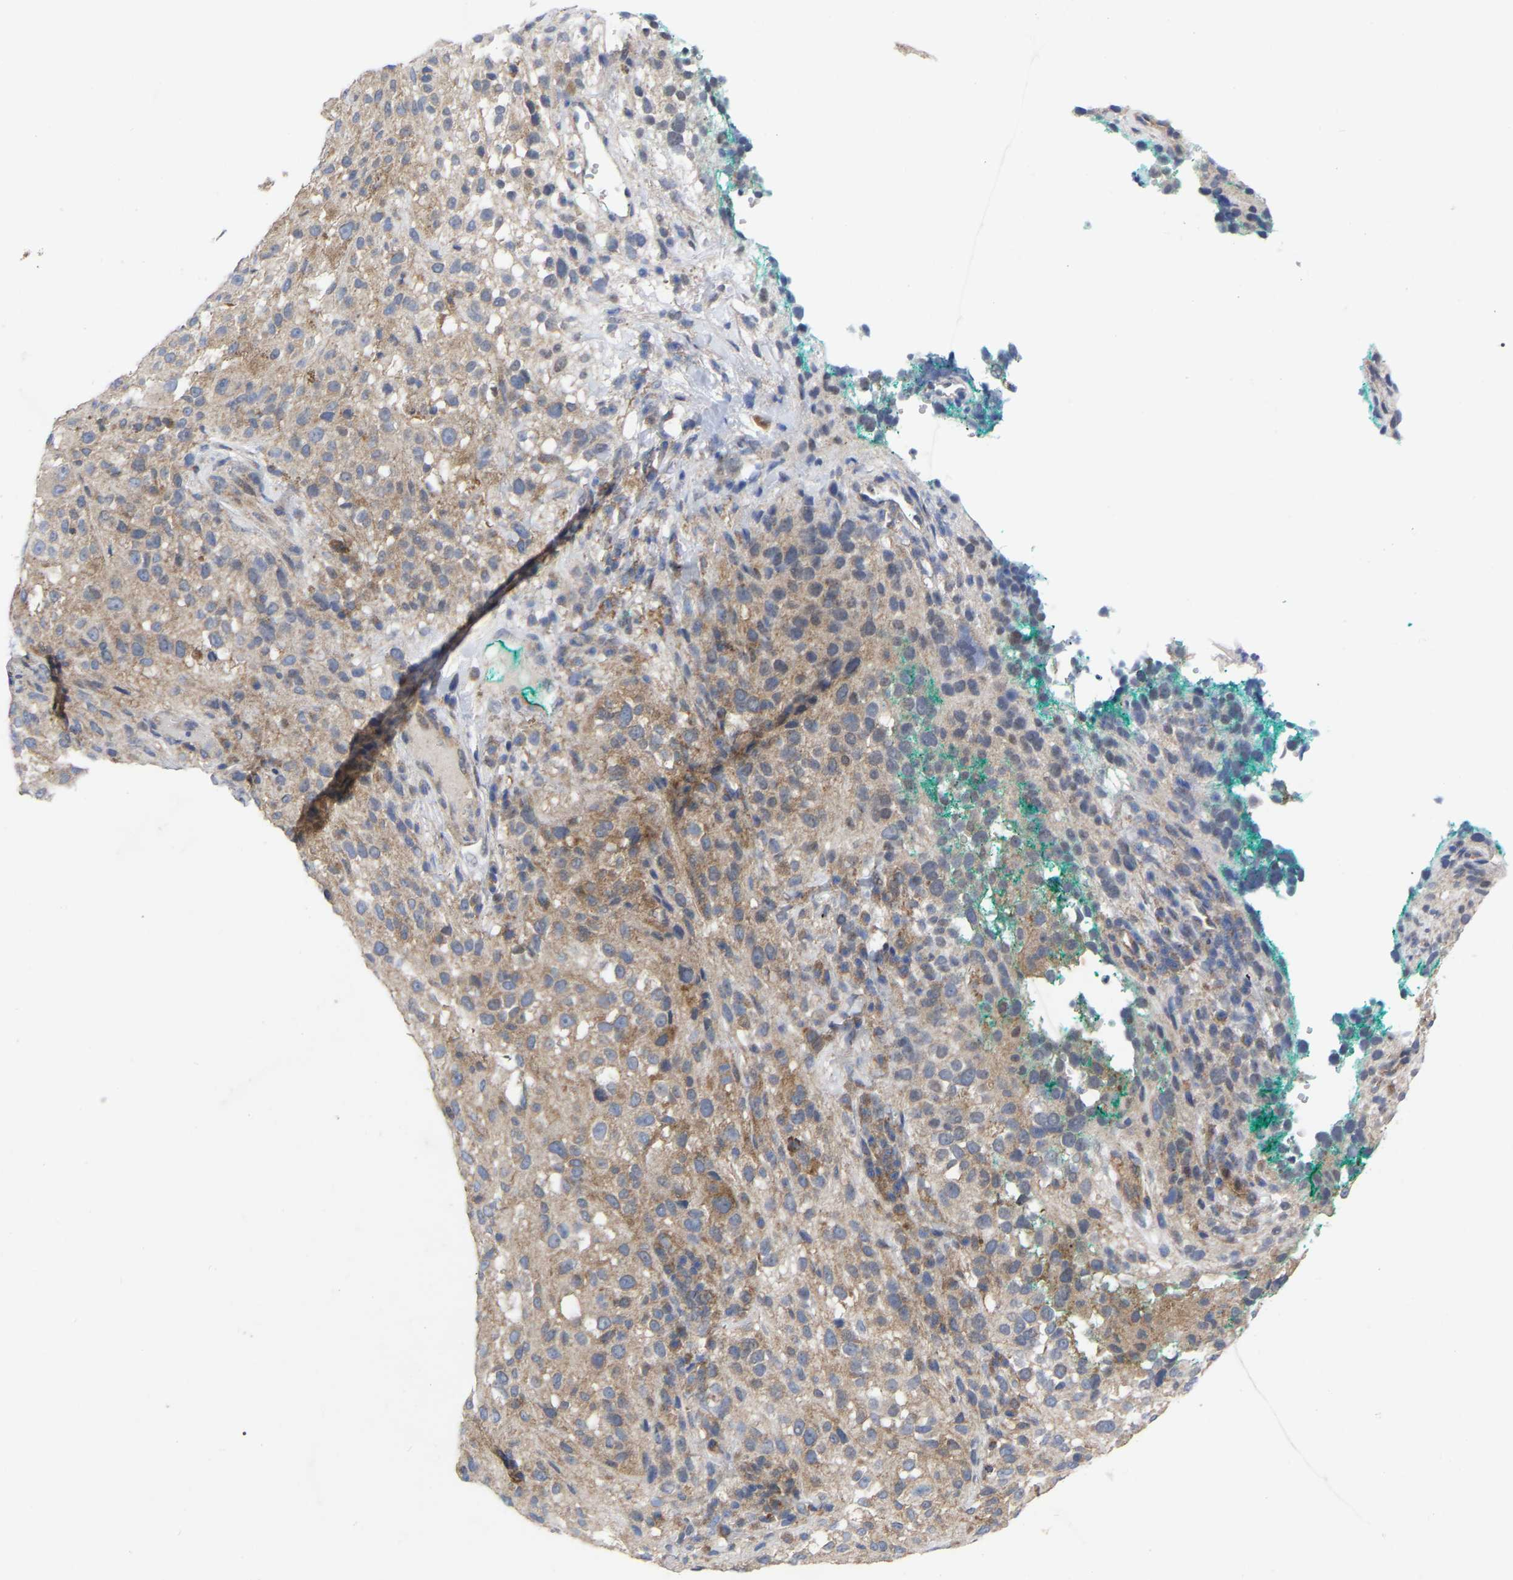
{"staining": {"intensity": "weak", "quantity": "25%-75%", "location": "cytoplasmic/membranous"}, "tissue": "melanoma", "cell_type": "Tumor cells", "image_type": "cancer", "snomed": [{"axis": "morphology", "description": "Necrosis, NOS"}, {"axis": "morphology", "description": "Malignant melanoma, NOS"}, {"axis": "topography", "description": "Skin"}], "caption": "Immunohistochemistry (IHC) (DAB) staining of human malignant melanoma shows weak cytoplasmic/membranous protein staining in approximately 25%-75% of tumor cells.", "gene": "TCP1", "patient": {"sex": "female", "age": 87}}